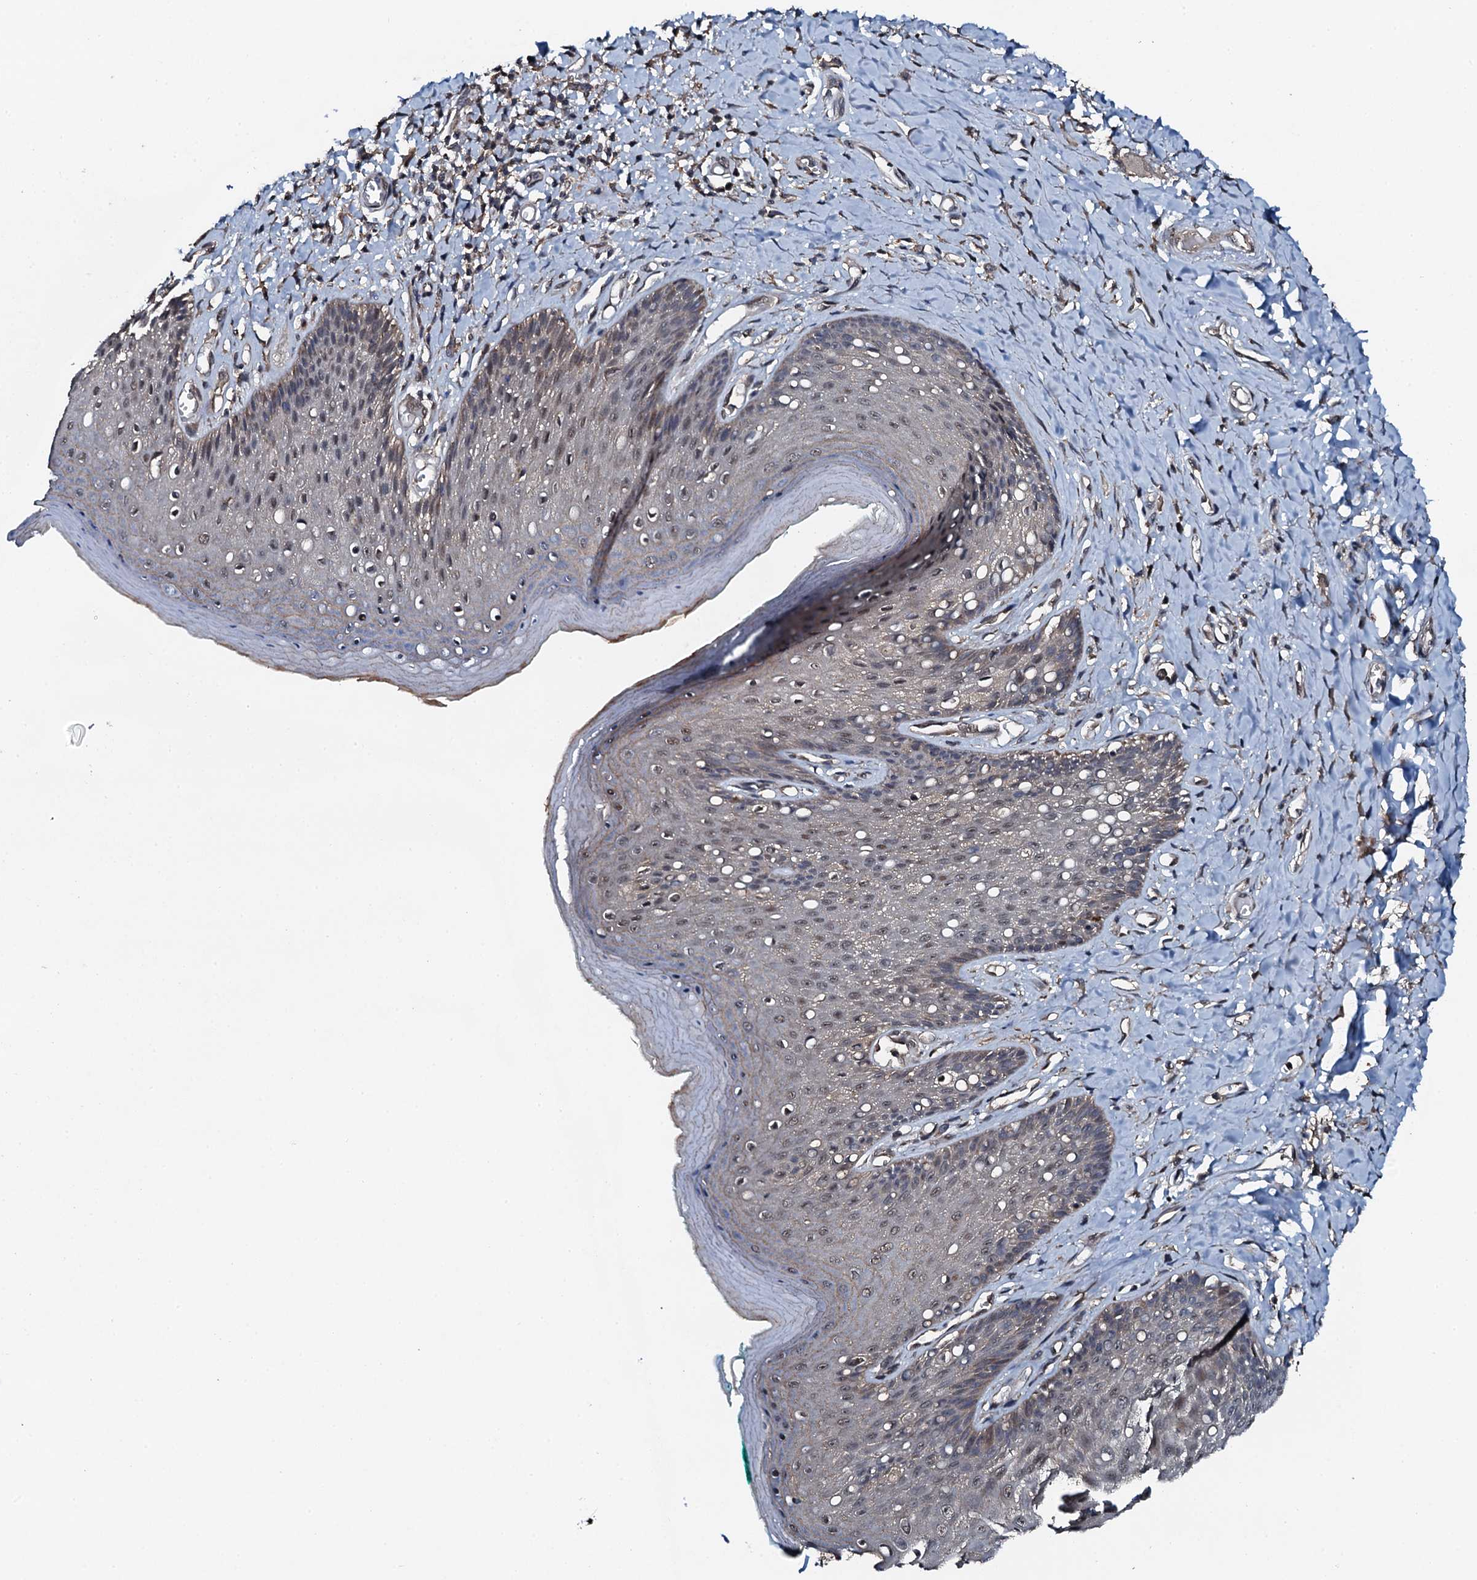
{"staining": {"intensity": "weak", "quantity": "<25%", "location": "cytoplasmic/membranous,nuclear"}, "tissue": "skin", "cell_type": "Epidermal cells", "image_type": "normal", "snomed": [{"axis": "morphology", "description": "Normal tissue, NOS"}, {"axis": "topography", "description": "Anal"}], "caption": "This is a histopathology image of IHC staining of normal skin, which shows no expression in epidermal cells. The staining is performed using DAB (3,3'-diaminobenzidine) brown chromogen with nuclei counter-stained in using hematoxylin.", "gene": "FLYWCH1", "patient": {"sex": "male", "age": 78}}